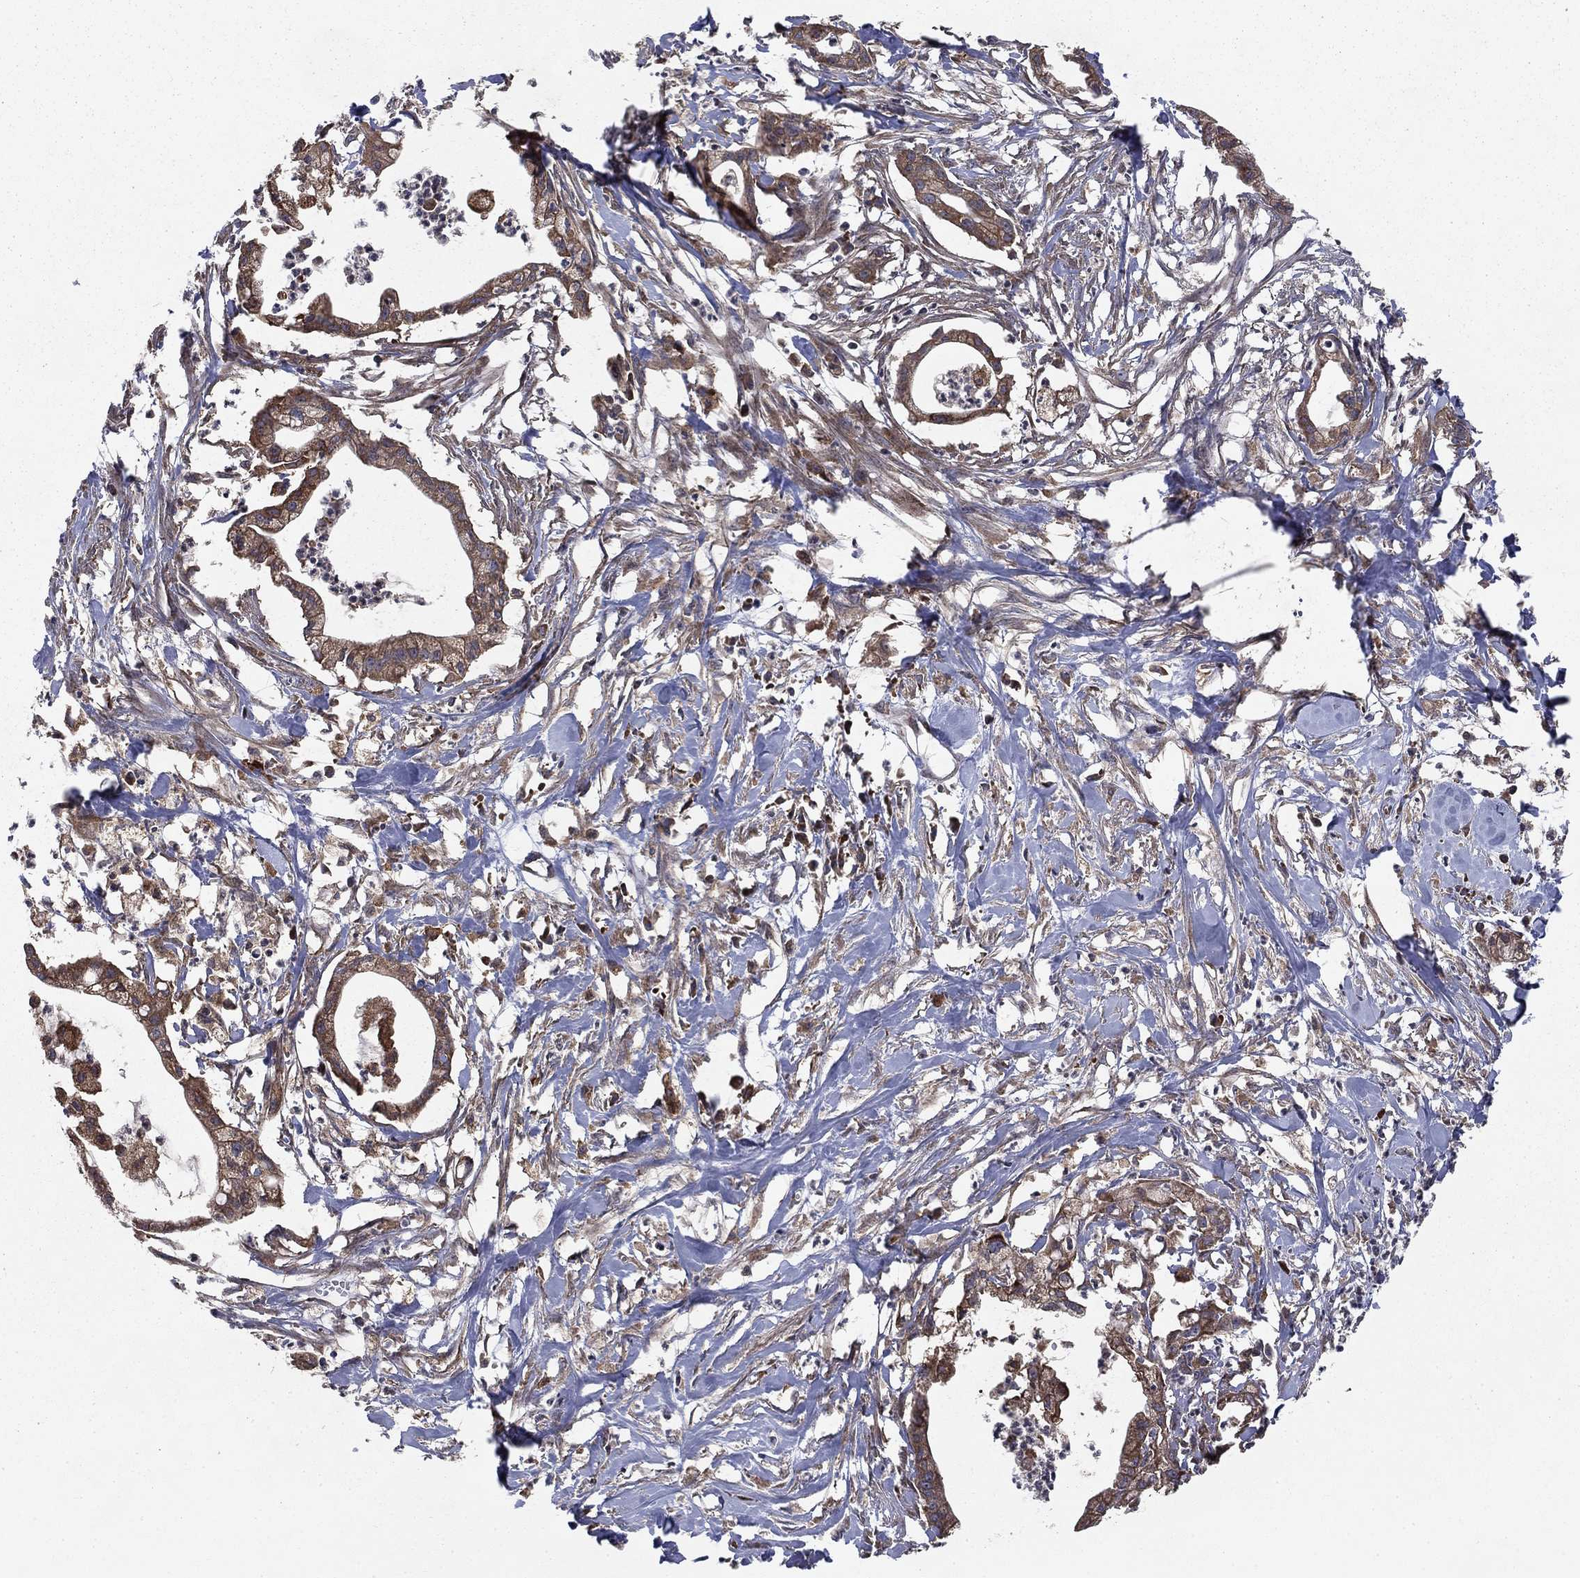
{"staining": {"intensity": "moderate", "quantity": "25%-75%", "location": "cytoplasmic/membranous"}, "tissue": "pancreatic cancer", "cell_type": "Tumor cells", "image_type": "cancer", "snomed": [{"axis": "morphology", "description": "Normal tissue, NOS"}, {"axis": "morphology", "description": "Adenocarcinoma, NOS"}, {"axis": "topography", "description": "Pancreas"}], "caption": "DAB (3,3'-diaminobenzidine) immunohistochemical staining of human pancreatic cancer (adenocarcinoma) exhibits moderate cytoplasmic/membranous protein positivity in approximately 25%-75% of tumor cells.", "gene": "BABAM2", "patient": {"sex": "female", "age": 58}}